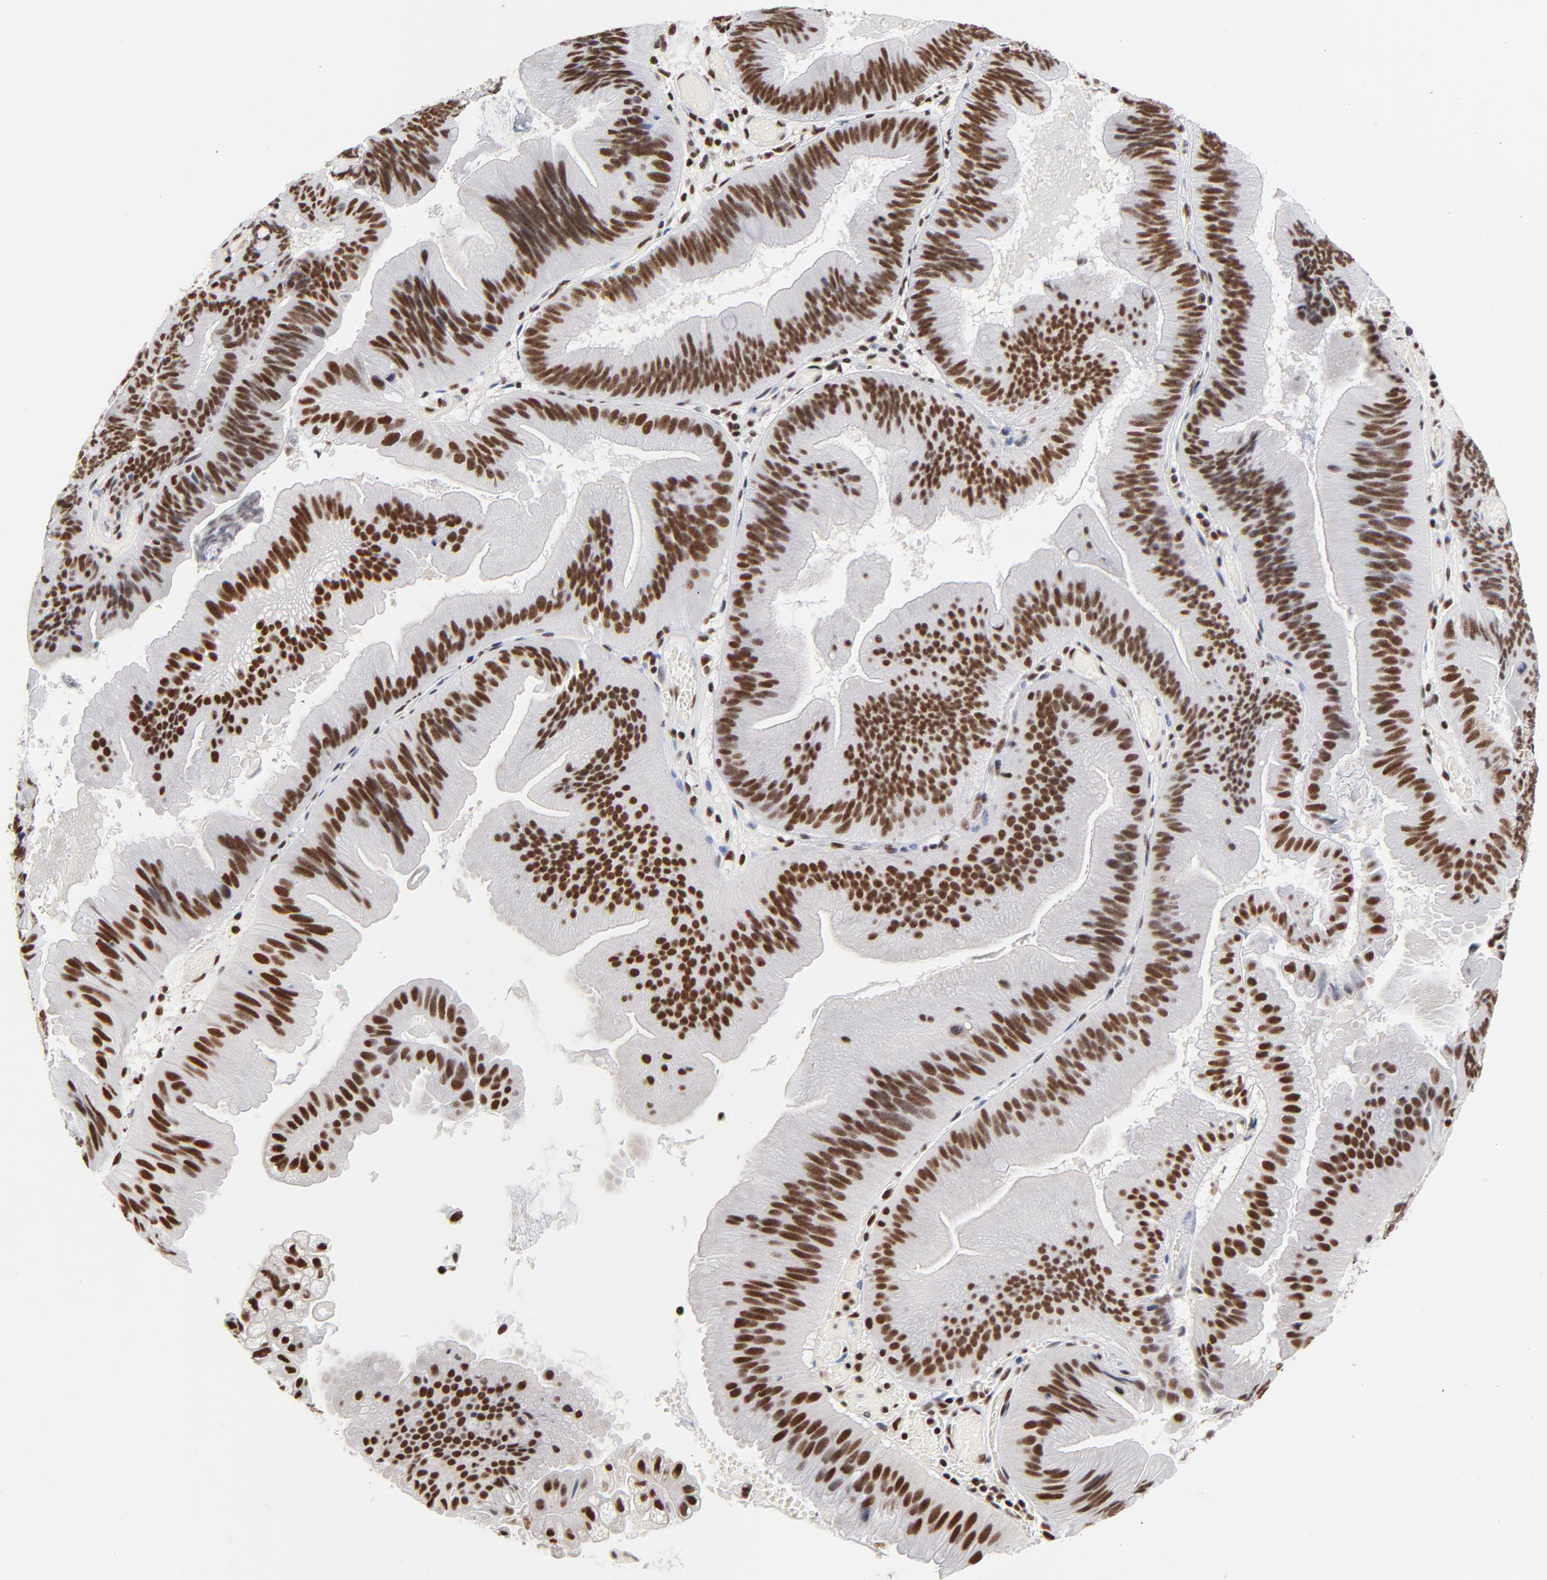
{"staining": {"intensity": "strong", "quantity": ">75%", "location": "nuclear"}, "tissue": "pancreatic cancer", "cell_type": "Tumor cells", "image_type": "cancer", "snomed": [{"axis": "morphology", "description": "Adenocarcinoma, NOS"}, {"axis": "topography", "description": "Pancreas"}], "caption": "Immunohistochemical staining of pancreatic cancer (adenocarcinoma) exhibits high levels of strong nuclear protein staining in approximately >75% of tumor cells.", "gene": "CREB1", "patient": {"sex": "male", "age": 82}}